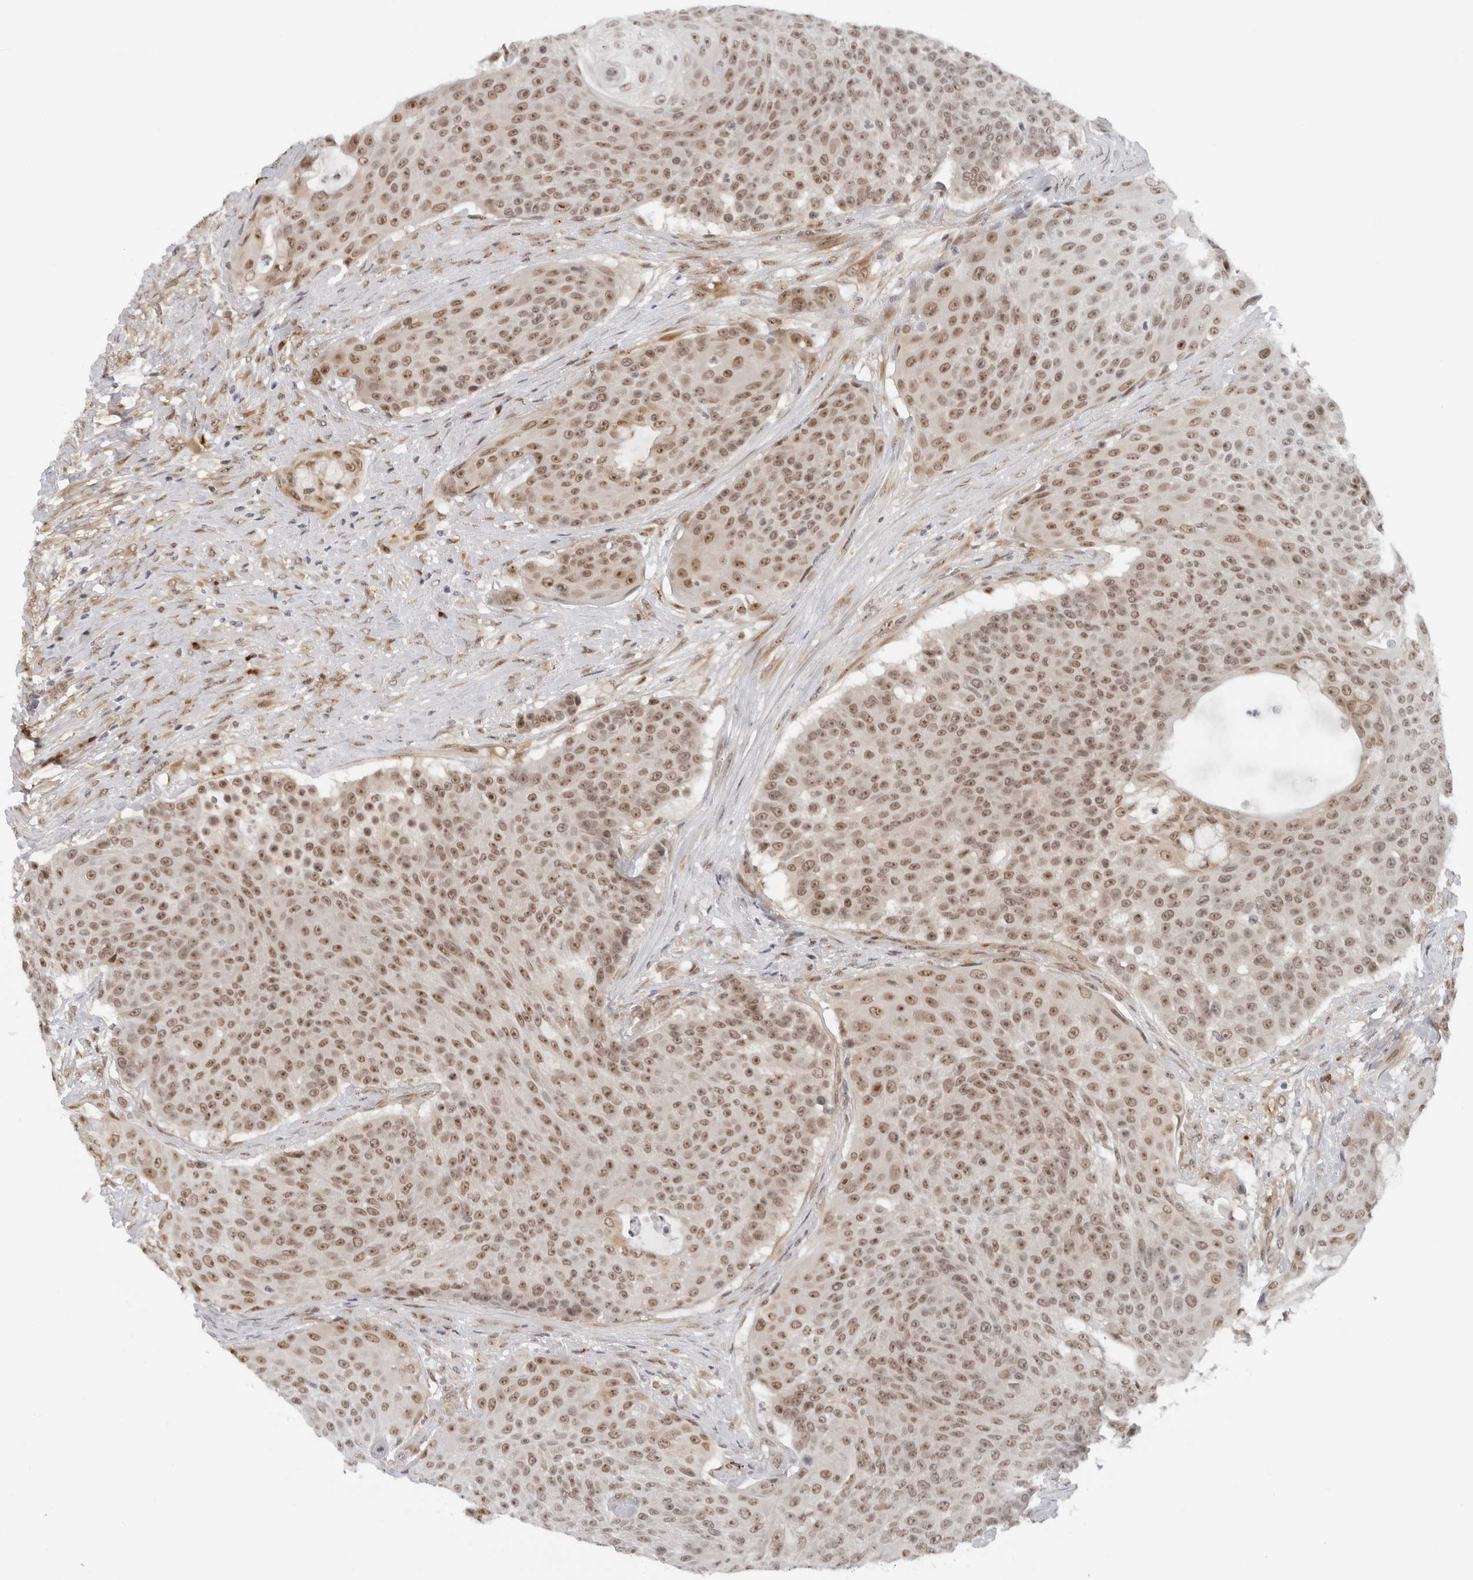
{"staining": {"intensity": "moderate", "quantity": ">75%", "location": "nuclear"}, "tissue": "urothelial cancer", "cell_type": "Tumor cells", "image_type": "cancer", "snomed": [{"axis": "morphology", "description": "Urothelial carcinoma, High grade"}, {"axis": "topography", "description": "Urinary bladder"}], "caption": "Urothelial cancer stained for a protein (brown) exhibits moderate nuclear positive staining in about >75% of tumor cells.", "gene": "TOX4", "patient": {"sex": "female", "age": 63}}